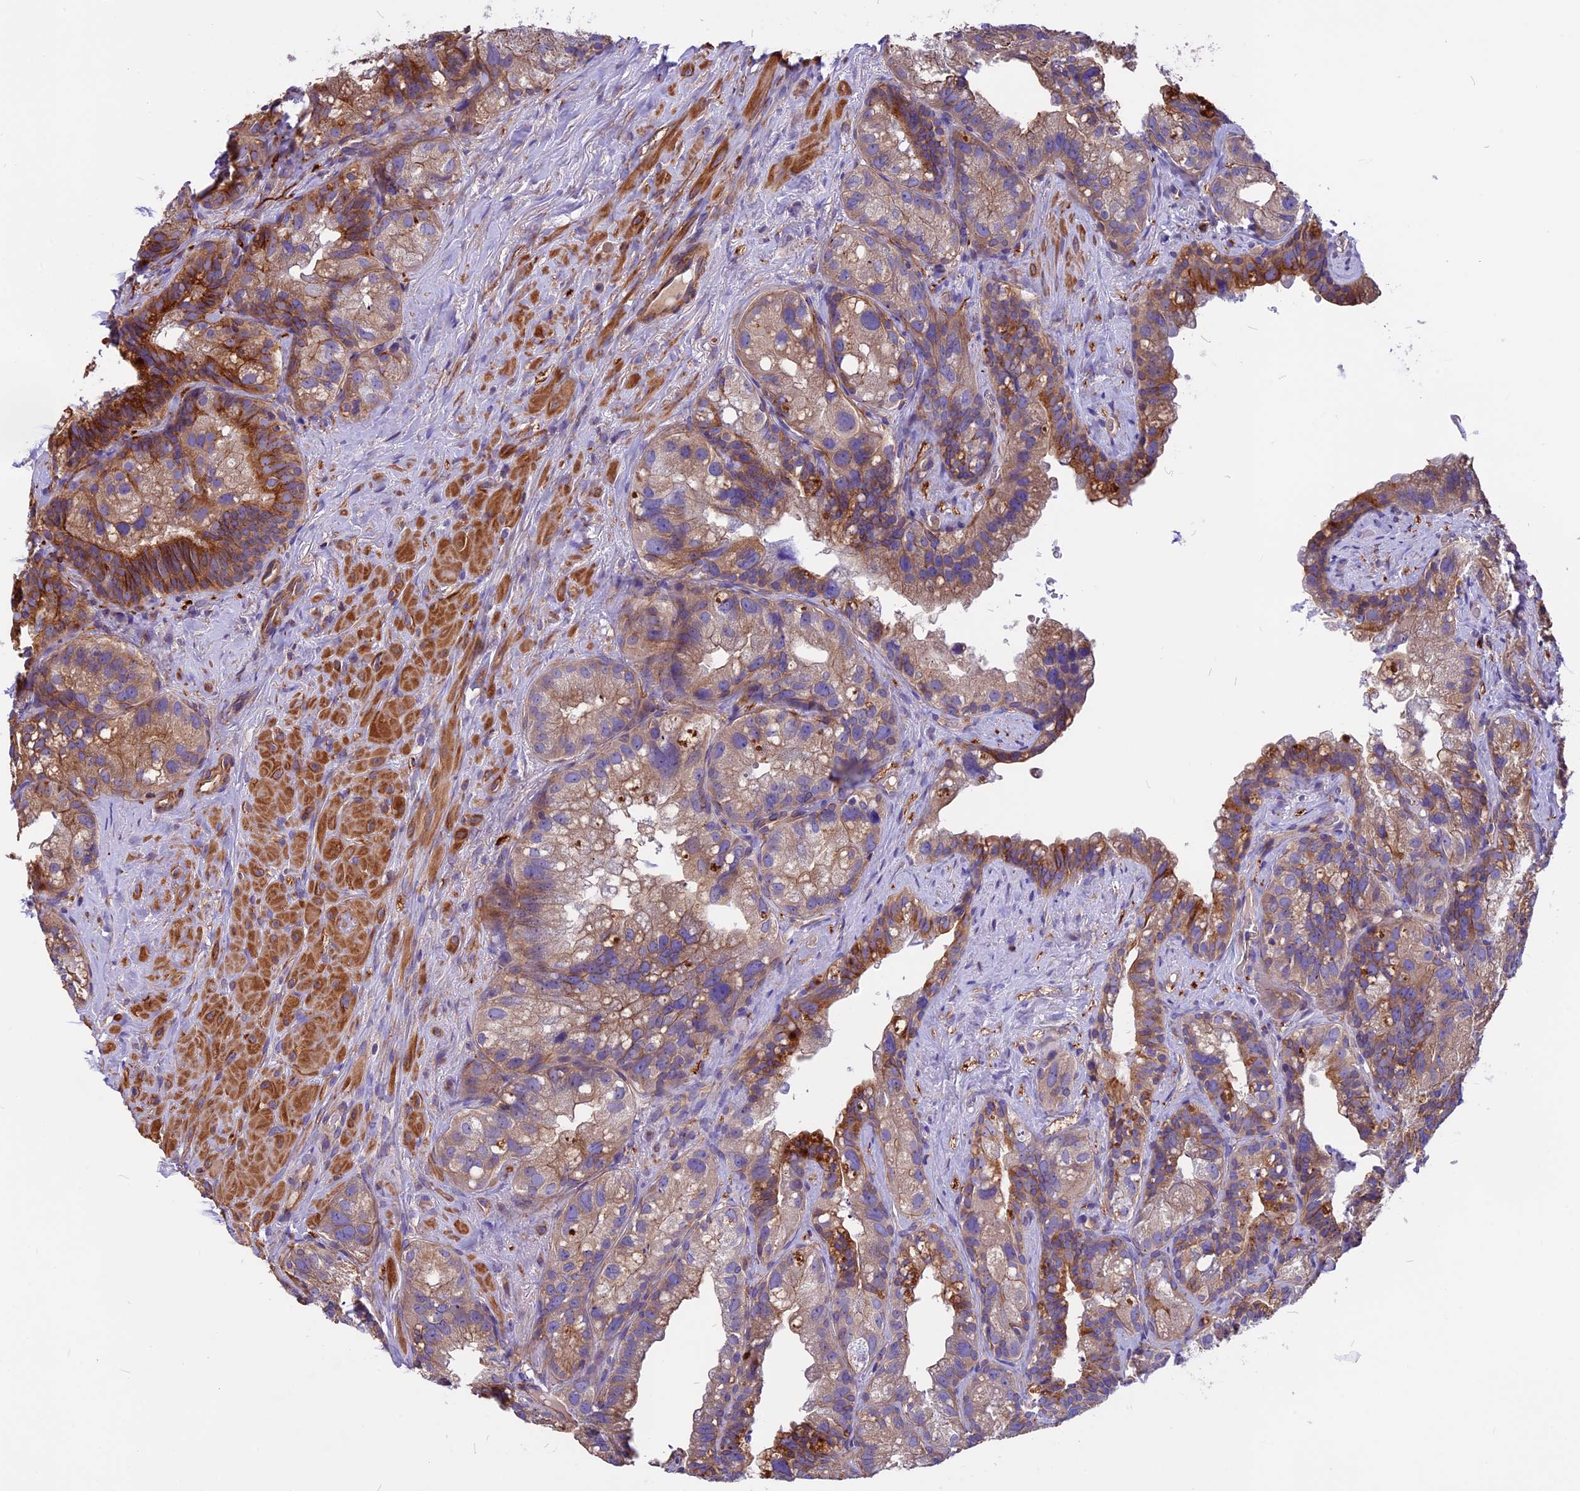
{"staining": {"intensity": "moderate", "quantity": ">75%", "location": "cytoplasmic/membranous"}, "tissue": "prostate cancer", "cell_type": "Tumor cells", "image_type": "cancer", "snomed": [{"axis": "morphology", "description": "Normal tissue, NOS"}, {"axis": "morphology", "description": "Adenocarcinoma, Low grade"}, {"axis": "topography", "description": "Prostate"}], "caption": "Immunohistochemistry of low-grade adenocarcinoma (prostate) demonstrates medium levels of moderate cytoplasmic/membranous expression in approximately >75% of tumor cells. The protein is stained brown, and the nuclei are stained in blue (DAB IHC with brightfield microscopy, high magnification).", "gene": "ANO3", "patient": {"sex": "male", "age": 72}}